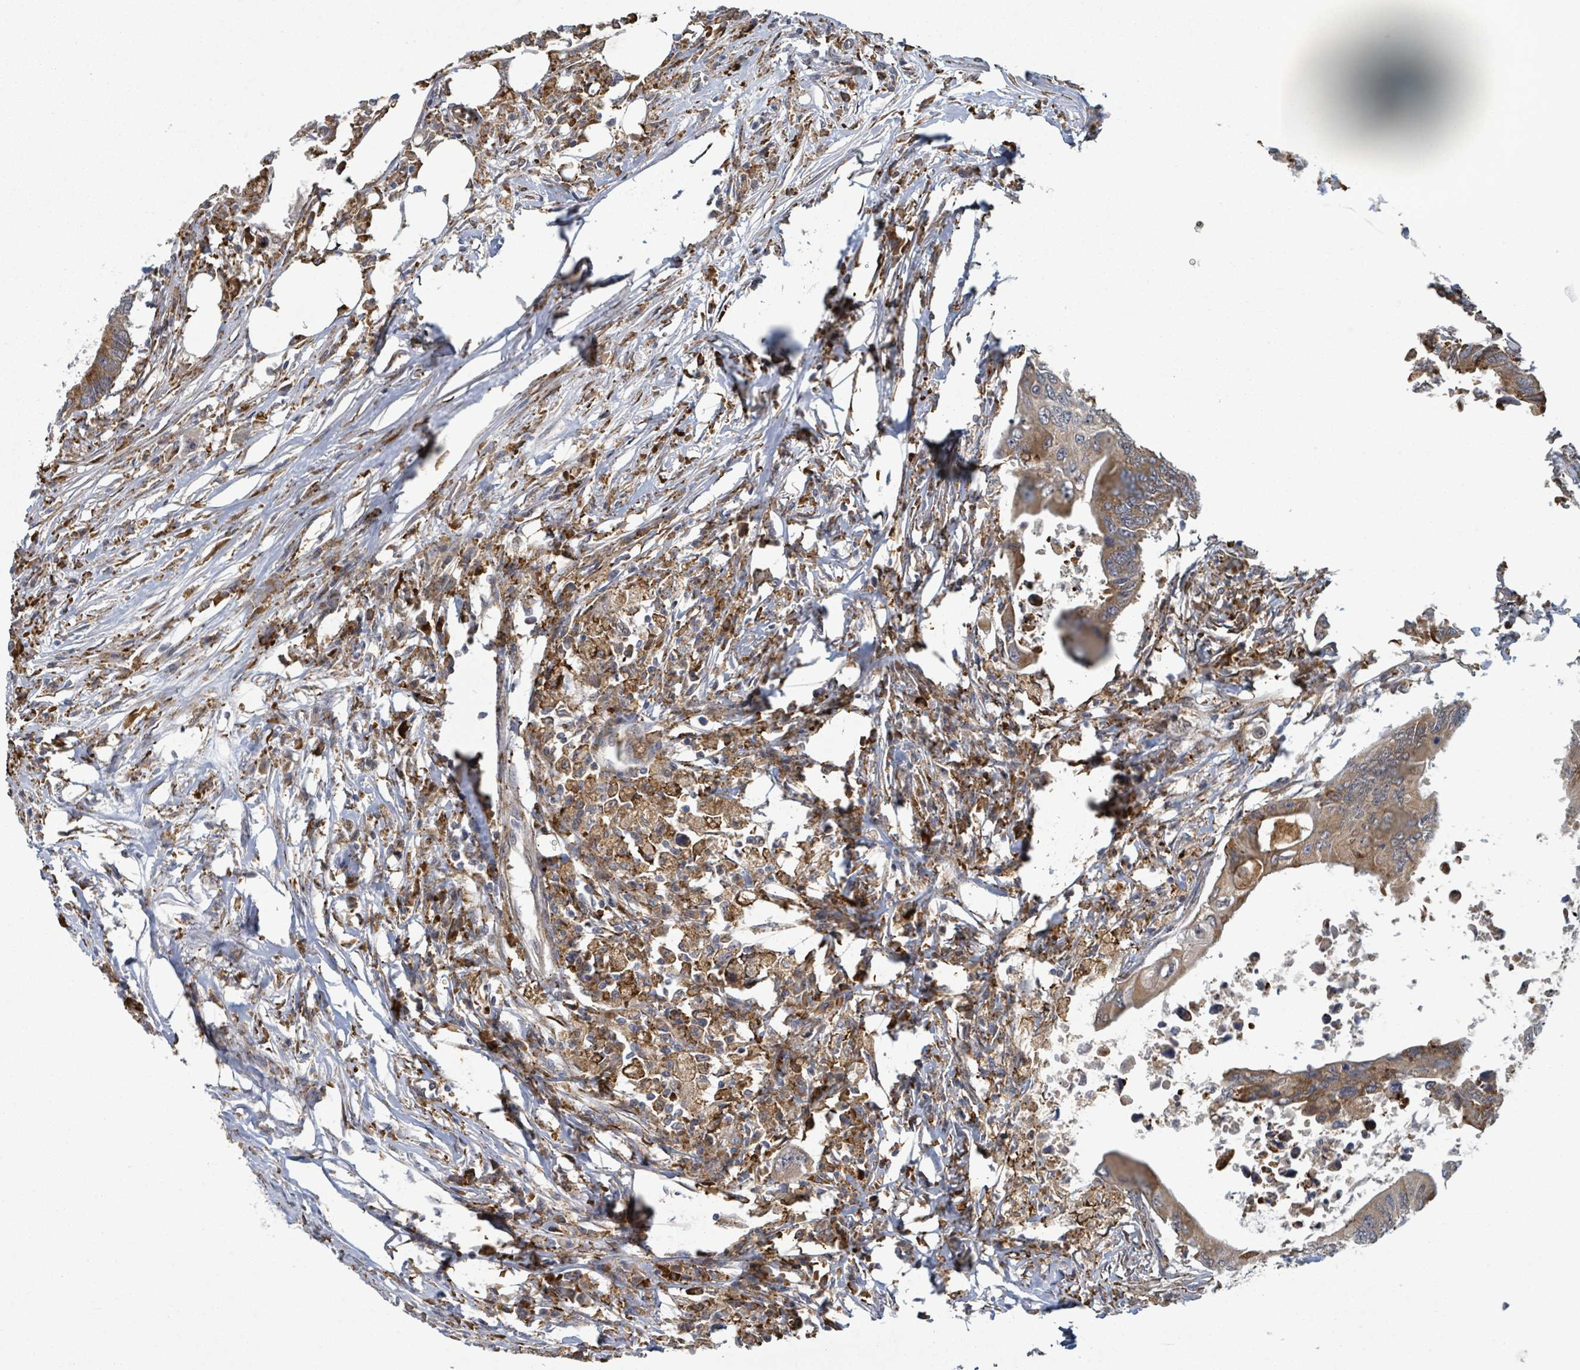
{"staining": {"intensity": "moderate", "quantity": ">75%", "location": "cytoplasmic/membranous"}, "tissue": "colorectal cancer", "cell_type": "Tumor cells", "image_type": "cancer", "snomed": [{"axis": "morphology", "description": "Adenocarcinoma, NOS"}, {"axis": "topography", "description": "Colon"}], "caption": "Immunohistochemical staining of human colorectal adenocarcinoma reveals medium levels of moderate cytoplasmic/membranous protein staining in about >75% of tumor cells.", "gene": "SHROOM2", "patient": {"sex": "male", "age": 71}}